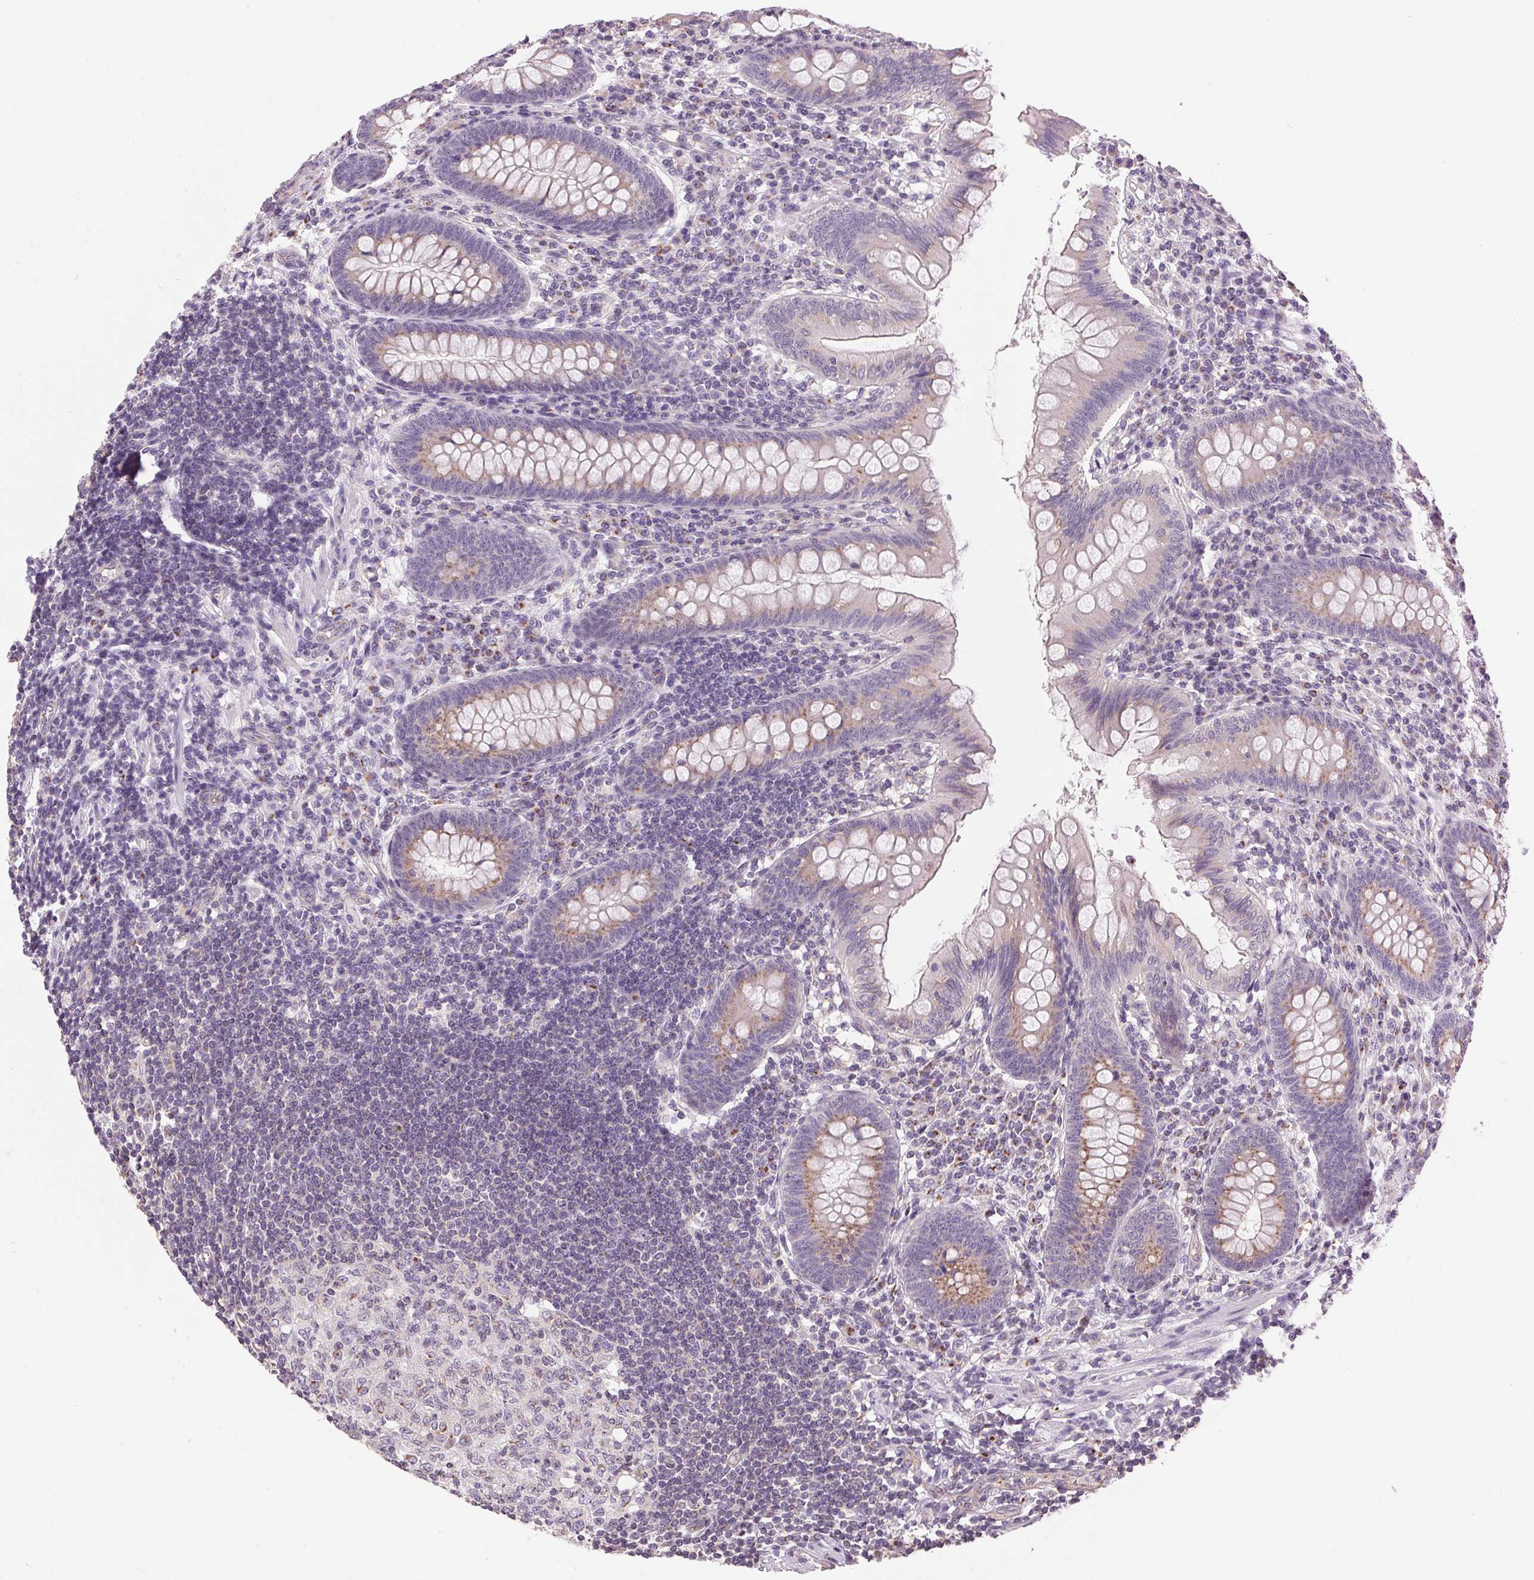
{"staining": {"intensity": "moderate", "quantity": "25%-75%", "location": "cytoplasmic/membranous"}, "tissue": "appendix", "cell_type": "Glandular cells", "image_type": "normal", "snomed": [{"axis": "morphology", "description": "Normal tissue, NOS"}, {"axis": "topography", "description": "Appendix"}], "caption": "Immunohistochemistry micrograph of normal appendix: human appendix stained using immunohistochemistry (IHC) reveals medium levels of moderate protein expression localized specifically in the cytoplasmic/membranous of glandular cells, appearing as a cytoplasmic/membranous brown color.", "gene": "GOLPH3", "patient": {"sex": "female", "age": 57}}